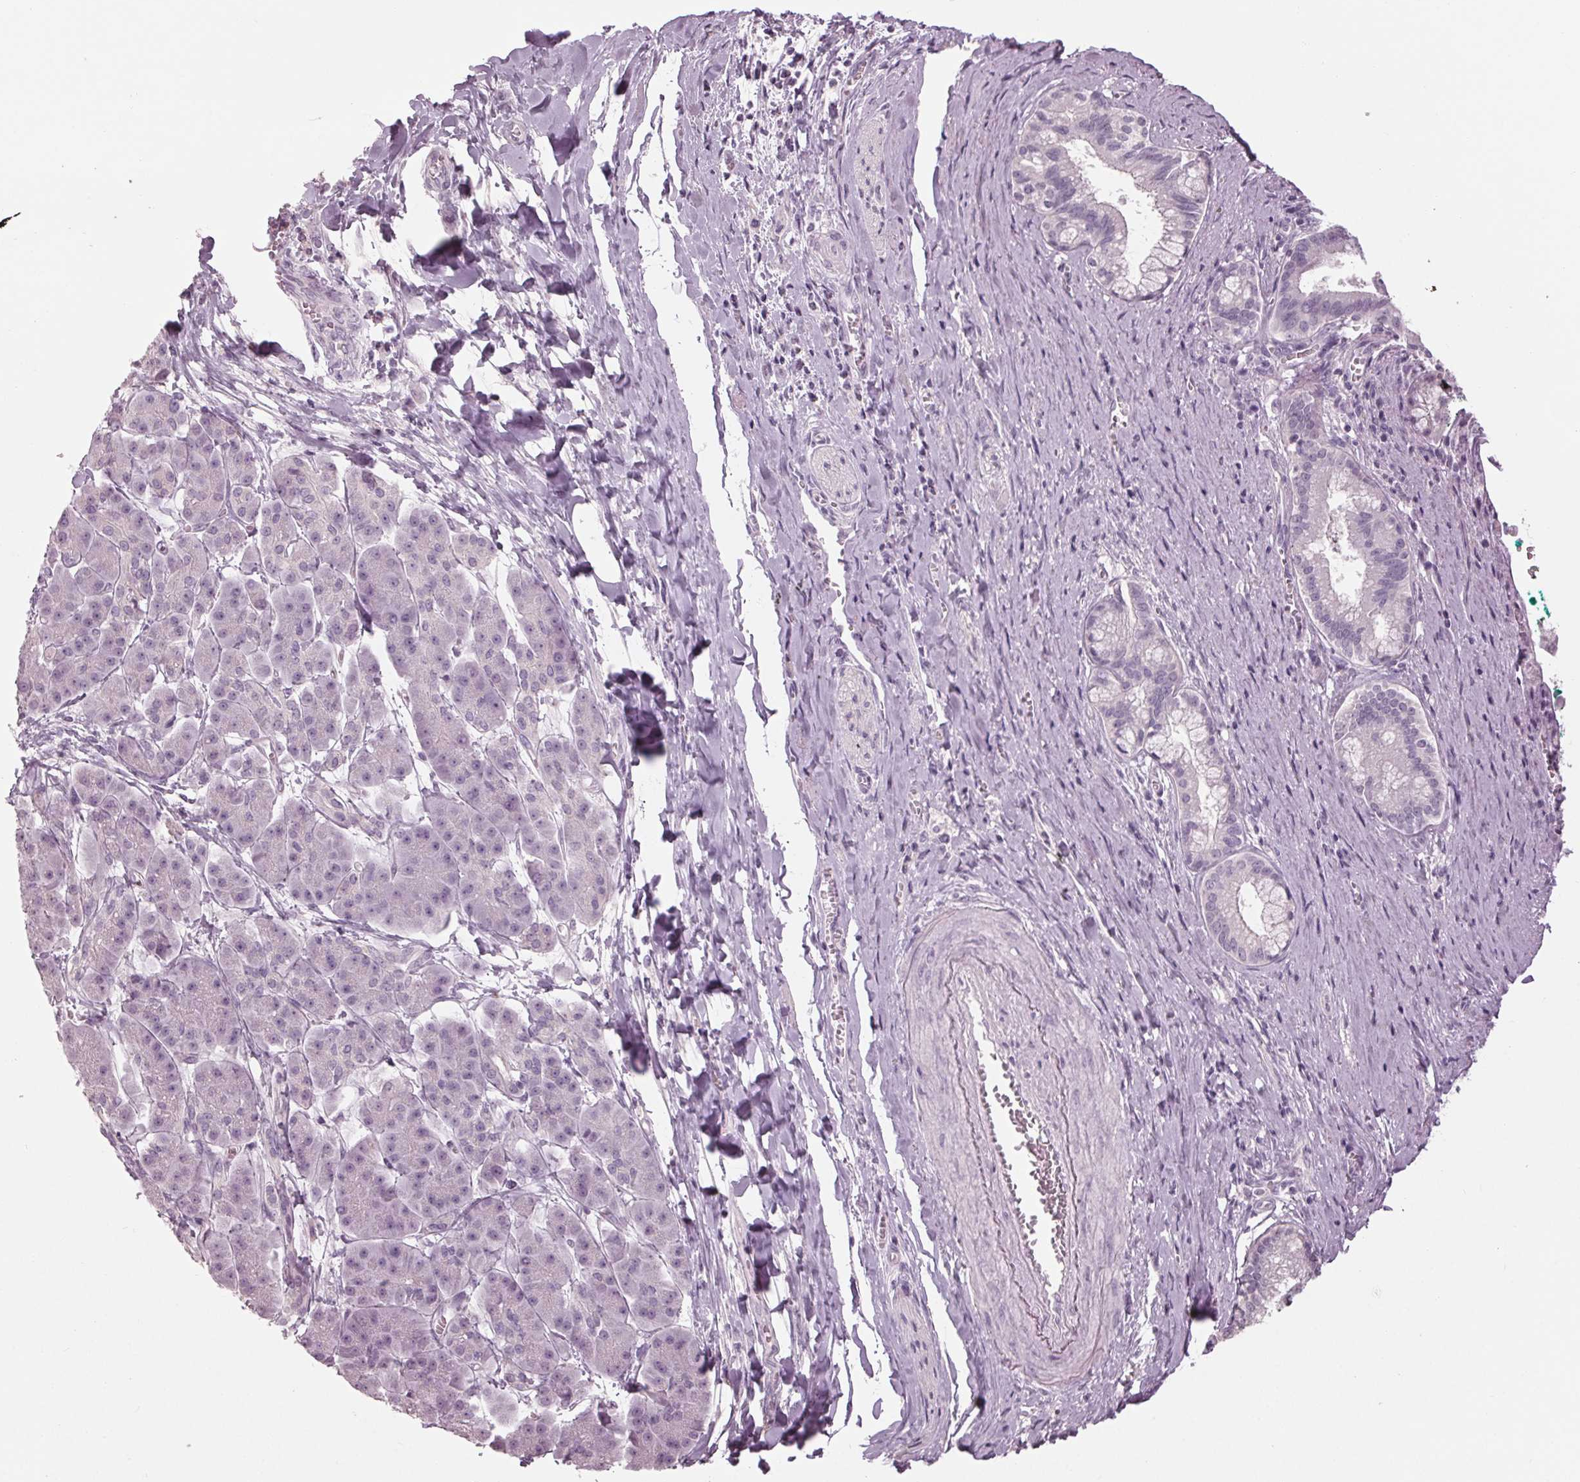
{"staining": {"intensity": "negative", "quantity": "none", "location": "none"}, "tissue": "pancreatic cancer", "cell_type": "Tumor cells", "image_type": "cancer", "snomed": [{"axis": "morphology", "description": "Normal tissue, NOS"}, {"axis": "morphology", "description": "Adenocarcinoma, NOS"}, {"axis": "topography", "description": "Lymph node"}, {"axis": "topography", "description": "Pancreas"}], "caption": "Tumor cells show no significant staining in pancreatic cancer (adenocarcinoma). (DAB (3,3'-diaminobenzidine) IHC, high magnification).", "gene": "TNNC2", "patient": {"sex": "female", "age": 58}}